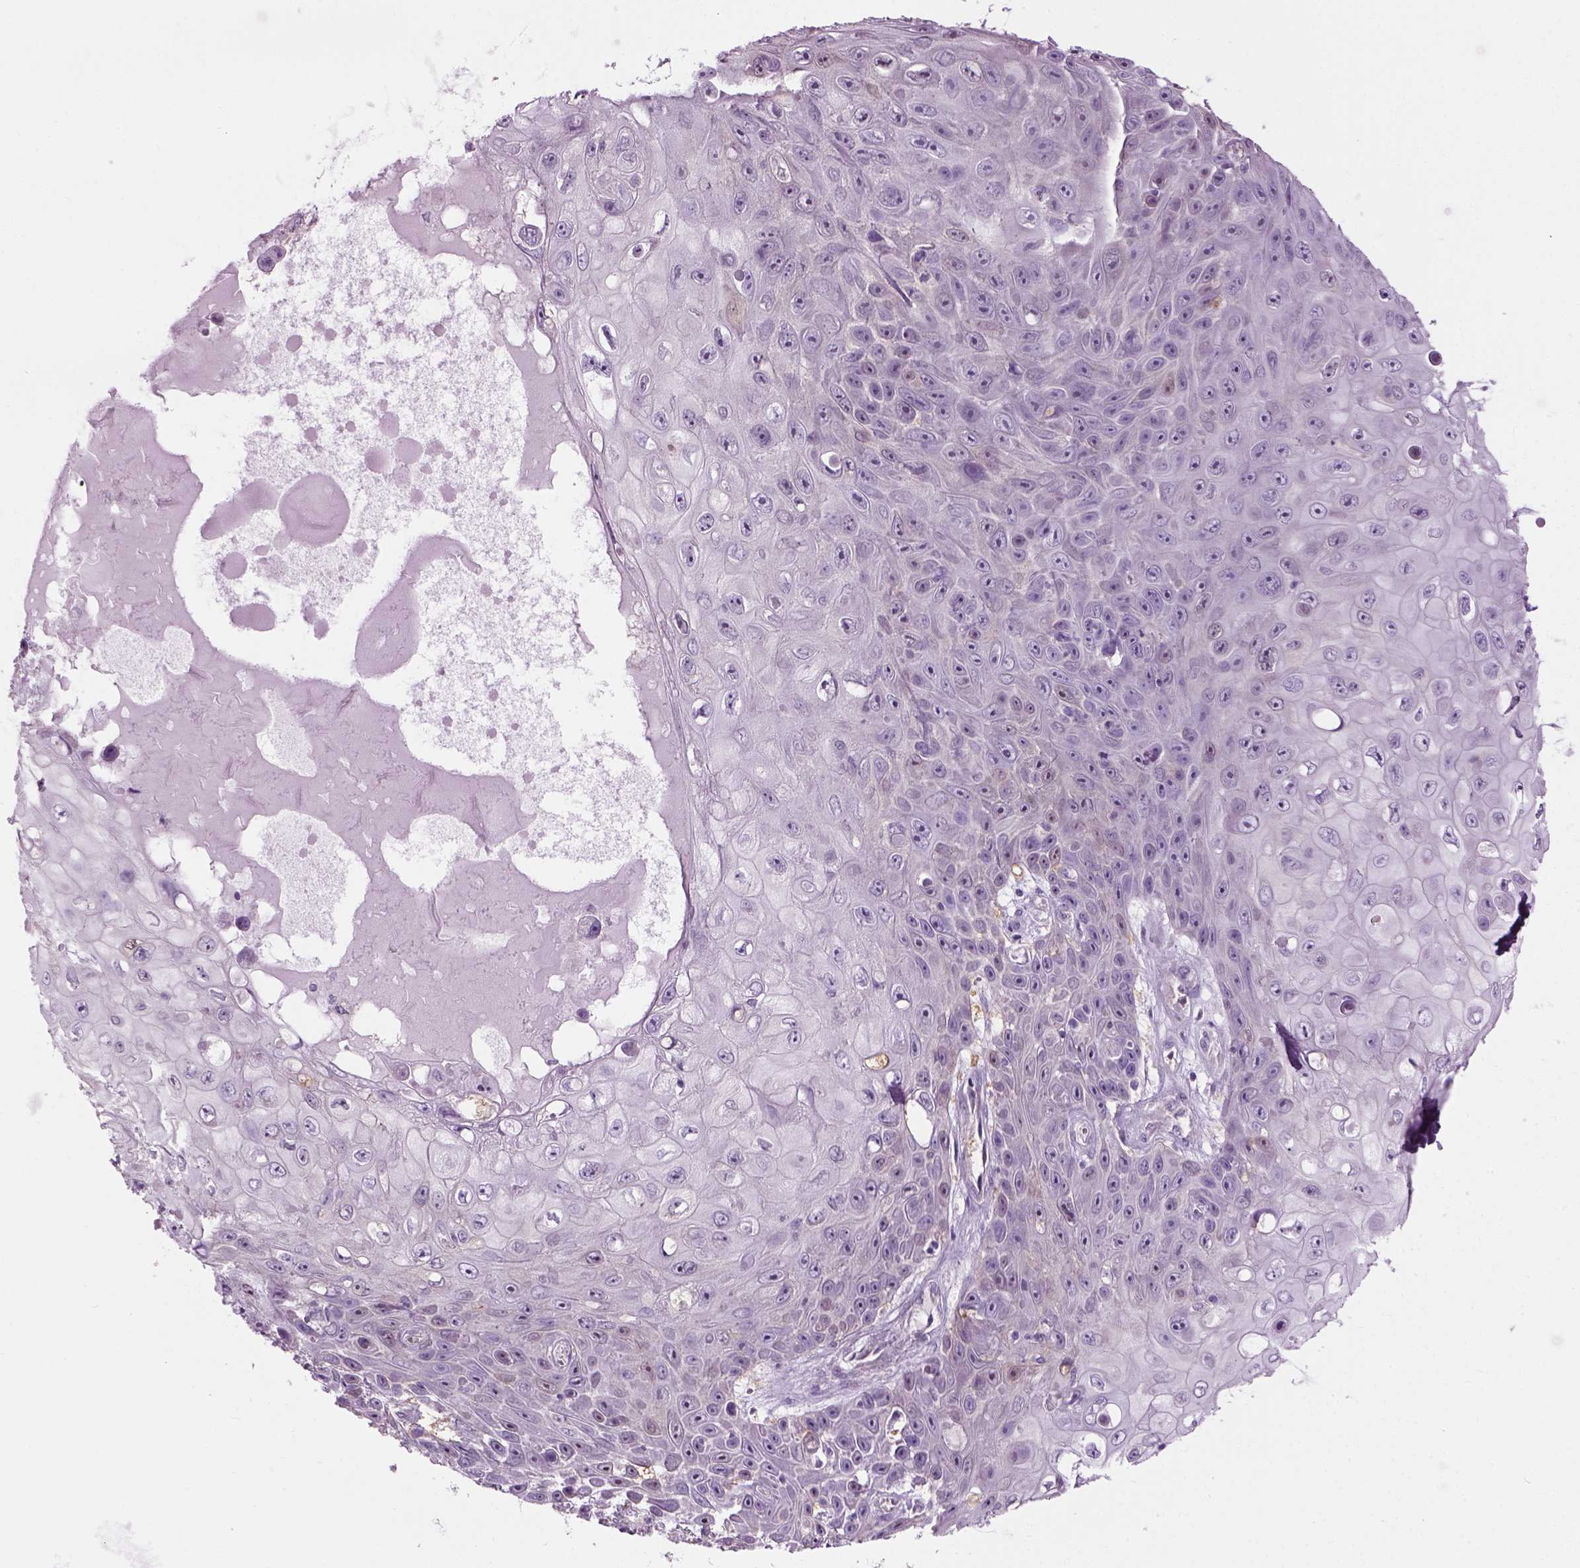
{"staining": {"intensity": "negative", "quantity": "none", "location": "none"}, "tissue": "skin cancer", "cell_type": "Tumor cells", "image_type": "cancer", "snomed": [{"axis": "morphology", "description": "Squamous cell carcinoma, NOS"}, {"axis": "topography", "description": "Skin"}], "caption": "IHC histopathology image of human skin cancer stained for a protein (brown), which demonstrates no expression in tumor cells.", "gene": "CIBAR2", "patient": {"sex": "male", "age": 82}}